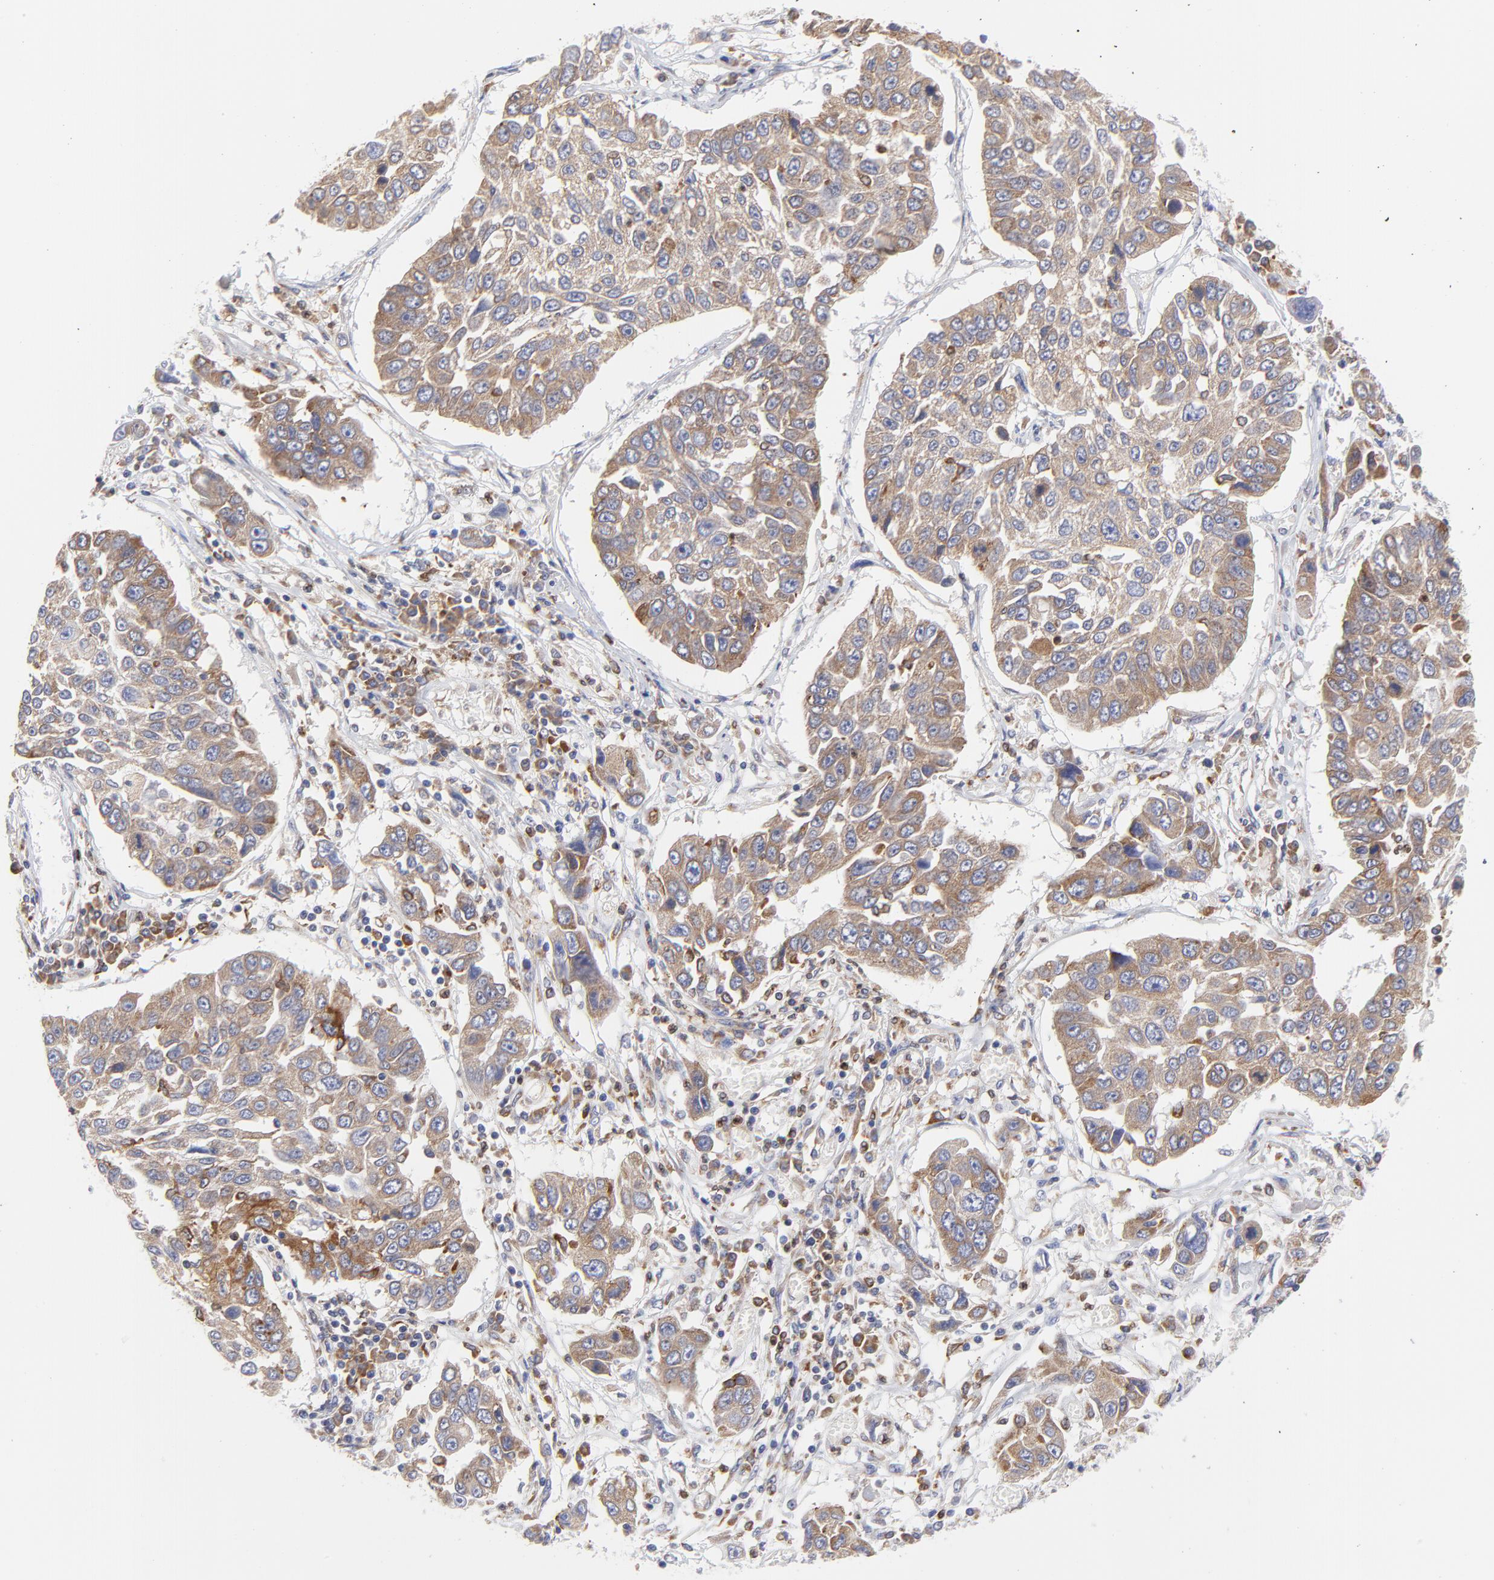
{"staining": {"intensity": "moderate", "quantity": ">75%", "location": "cytoplasmic/membranous"}, "tissue": "lung cancer", "cell_type": "Tumor cells", "image_type": "cancer", "snomed": [{"axis": "morphology", "description": "Squamous cell carcinoma, NOS"}, {"axis": "topography", "description": "Lung"}], "caption": "DAB (3,3'-diaminobenzidine) immunohistochemical staining of lung squamous cell carcinoma shows moderate cytoplasmic/membranous protein positivity in approximately >75% of tumor cells. The protein of interest is stained brown, and the nuclei are stained in blue (DAB IHC with brightfield microscopy, high magnification).", "gene": "MOSPD2", "patient": {"sex": "male", "age": 71}}